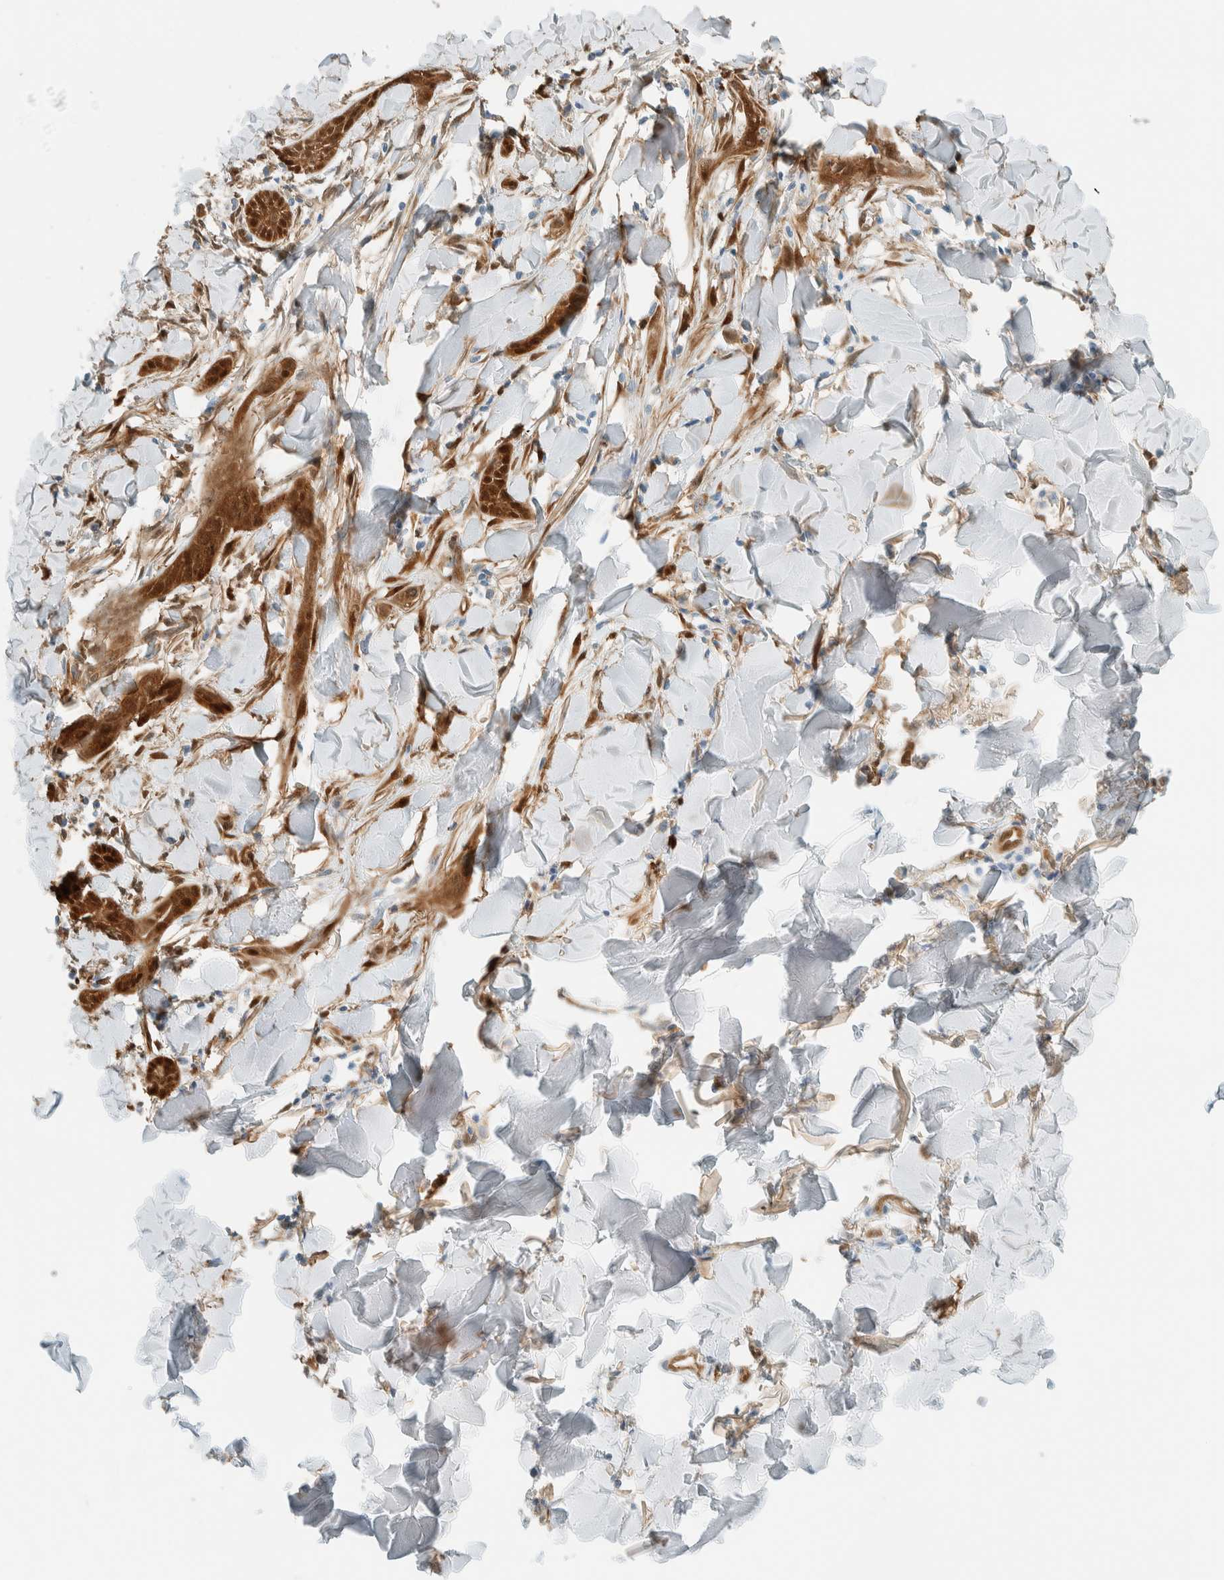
{"staining": {"intensity": "strong", "quantity": ">75%", "location": "cytoplasmic/membranous,nuclear"}, "tissue": "skin cancer", "cell_type": "Tumor cells", "image_type": "cancer", "snomed": [{"axis": "morphology", "description": "Basal cell carcinoma"}, {"axis": "topography", "description": "Skin"}], "caption": "High-power microscopy captured an IHC photomicrograph of skin cancer, revealing strong cytoplasmic/membranous and nuclear positivity in about >75% of tumor cells.", "gene": "NXN", "patient": {"sex": "female", "age": 59}}